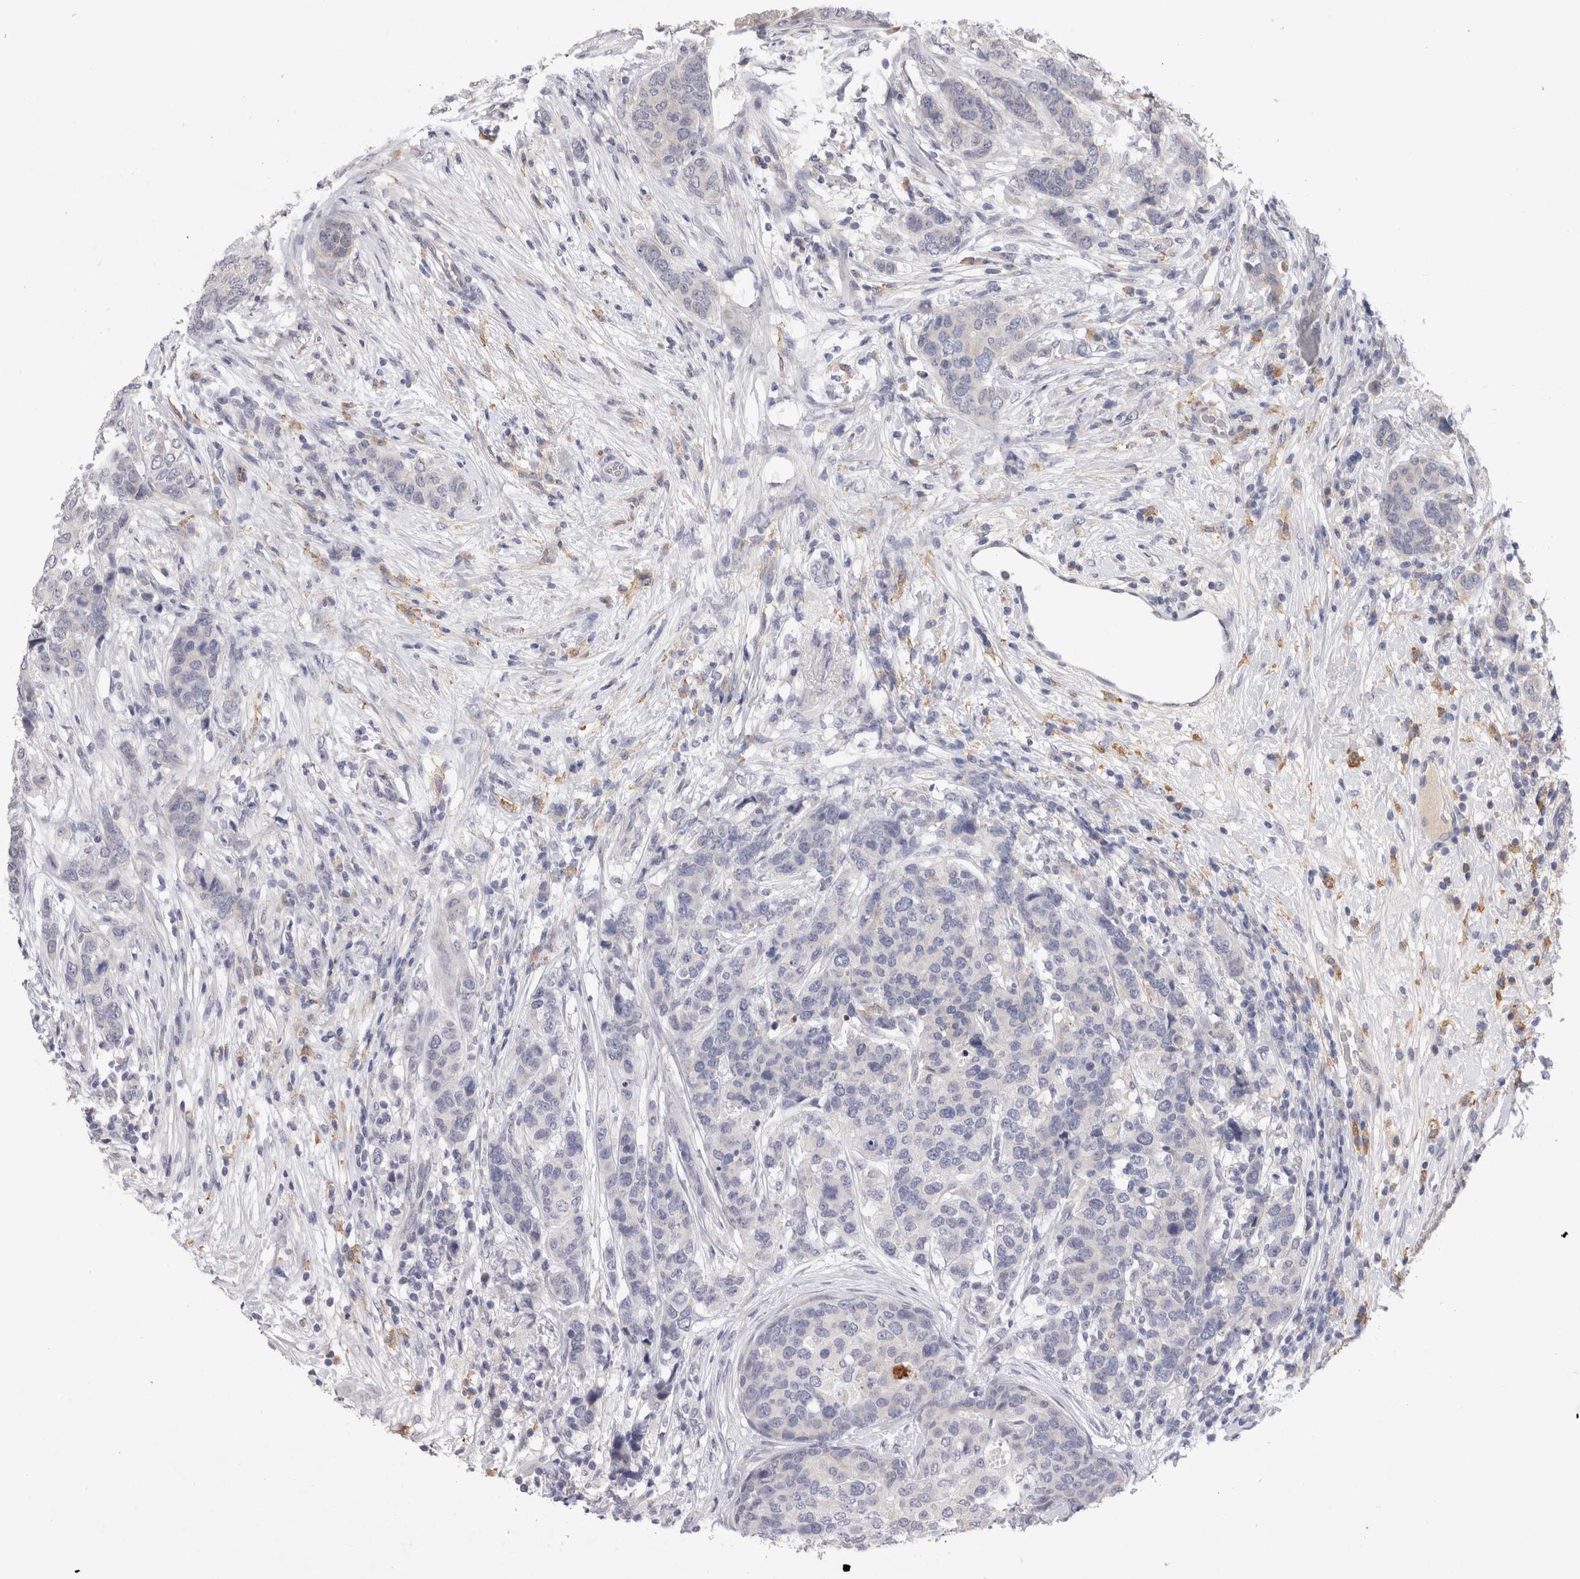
{"staining": {"intensity": "negative", "quantity": "none", "location": "none"}, "tissue": "breast cancer", "cell_type": "Tumor cells", "image_type": "cancer", "snomed": [{"axis": "morphology", "description": "Lobular carcinoma"}, {"axis": "topography", "description": "Breast"}], "caption": "High power microscopy image of an immunohistochemistry photomicrograph of breast cancer (lobular carcinoma), revealing no significant staining in tumor cells.", "gene": "VSIG4", "patient": {"sex": "female", "age": 59}}